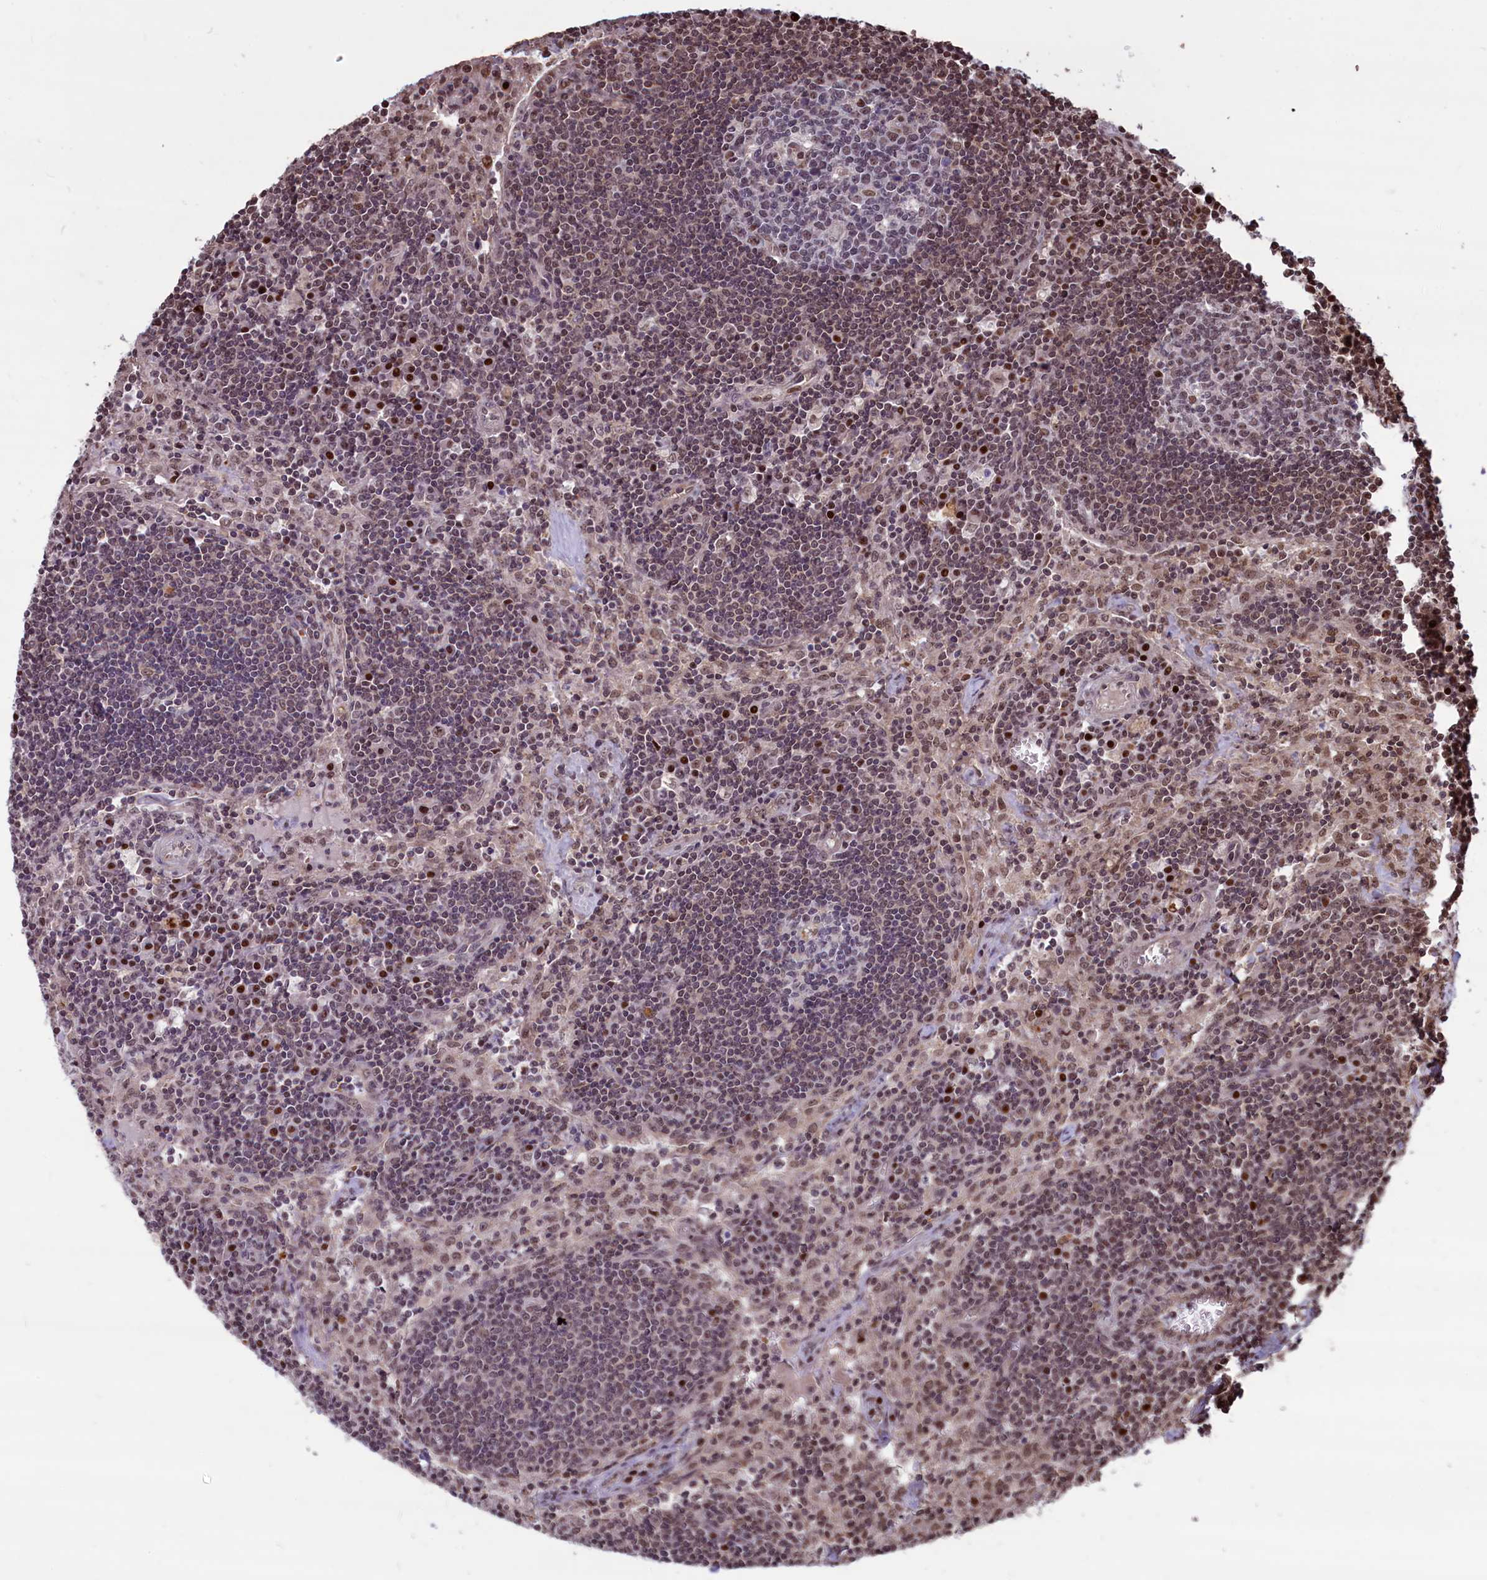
{"staining": {"intensity": "moderate", "quantity": "<25%", "location": "nuclear"}, "tissue": "lymph node", "cell_type": "Germinal center cells", "image_type": "normal", "snomed": [{"axis": "morphology", "description": "Normal tissue, NOS"}, {"axis": "topography", "description": "Lymph node"}], "caption": "The photomicrograph reveals immunohistochemical staining of normal lymph node. There is moderate nuclear expression is present in approximately <25% of germinal center cells.", "gene": "SHFL", "patient": {"sex": "male", "age": 58}}